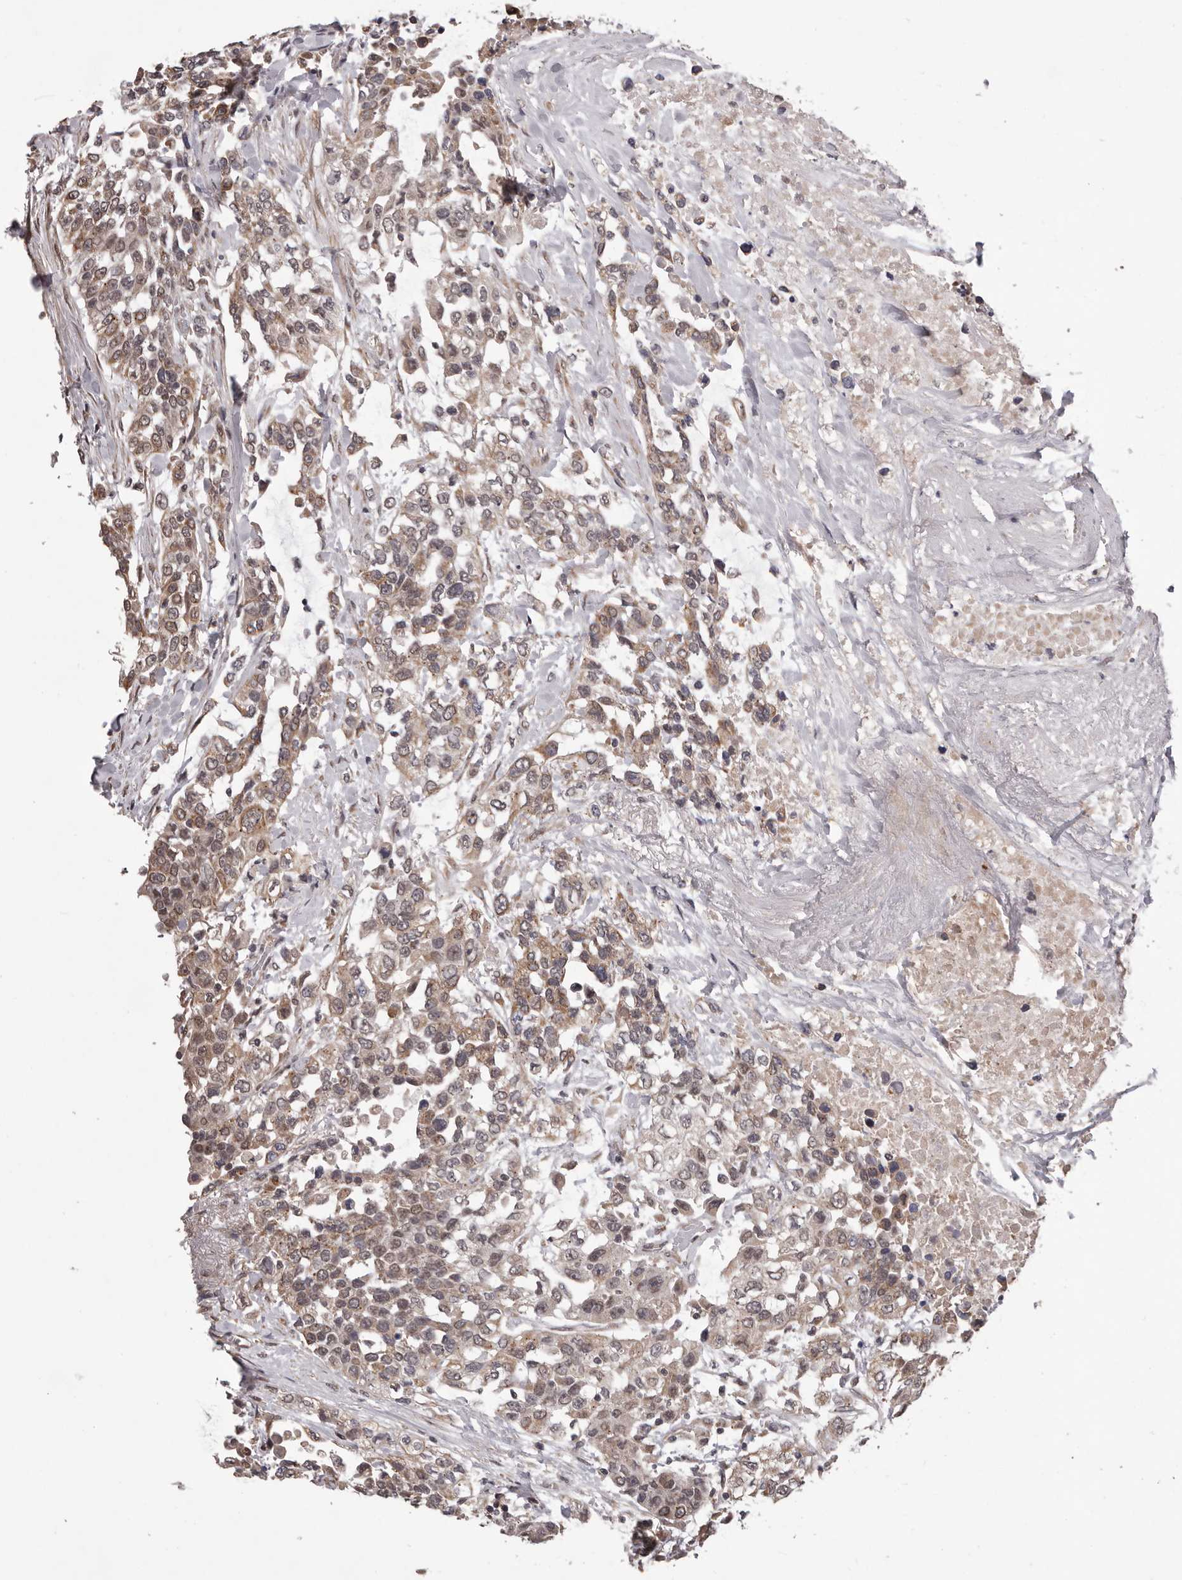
{"staining": {"intensity": "weak", "quantity": ">75%", "location": "cytoplasmic/membranous"}, "tissue": "urothelial cancer", "cell_type": "Tumor cells", "image_type": "cancer", "snomed": [{"axis": "morphology", "description": "Urothelial carcinoma, High grade"}, {"axis": "topography", "description": "Urinary bladder"}], "caption": "Urothelial cancer stained with a protein marker demonstrates weak staining in tumor cells.", "gene": "CELF3", "patient": {"sex": "female", "age": 80}}